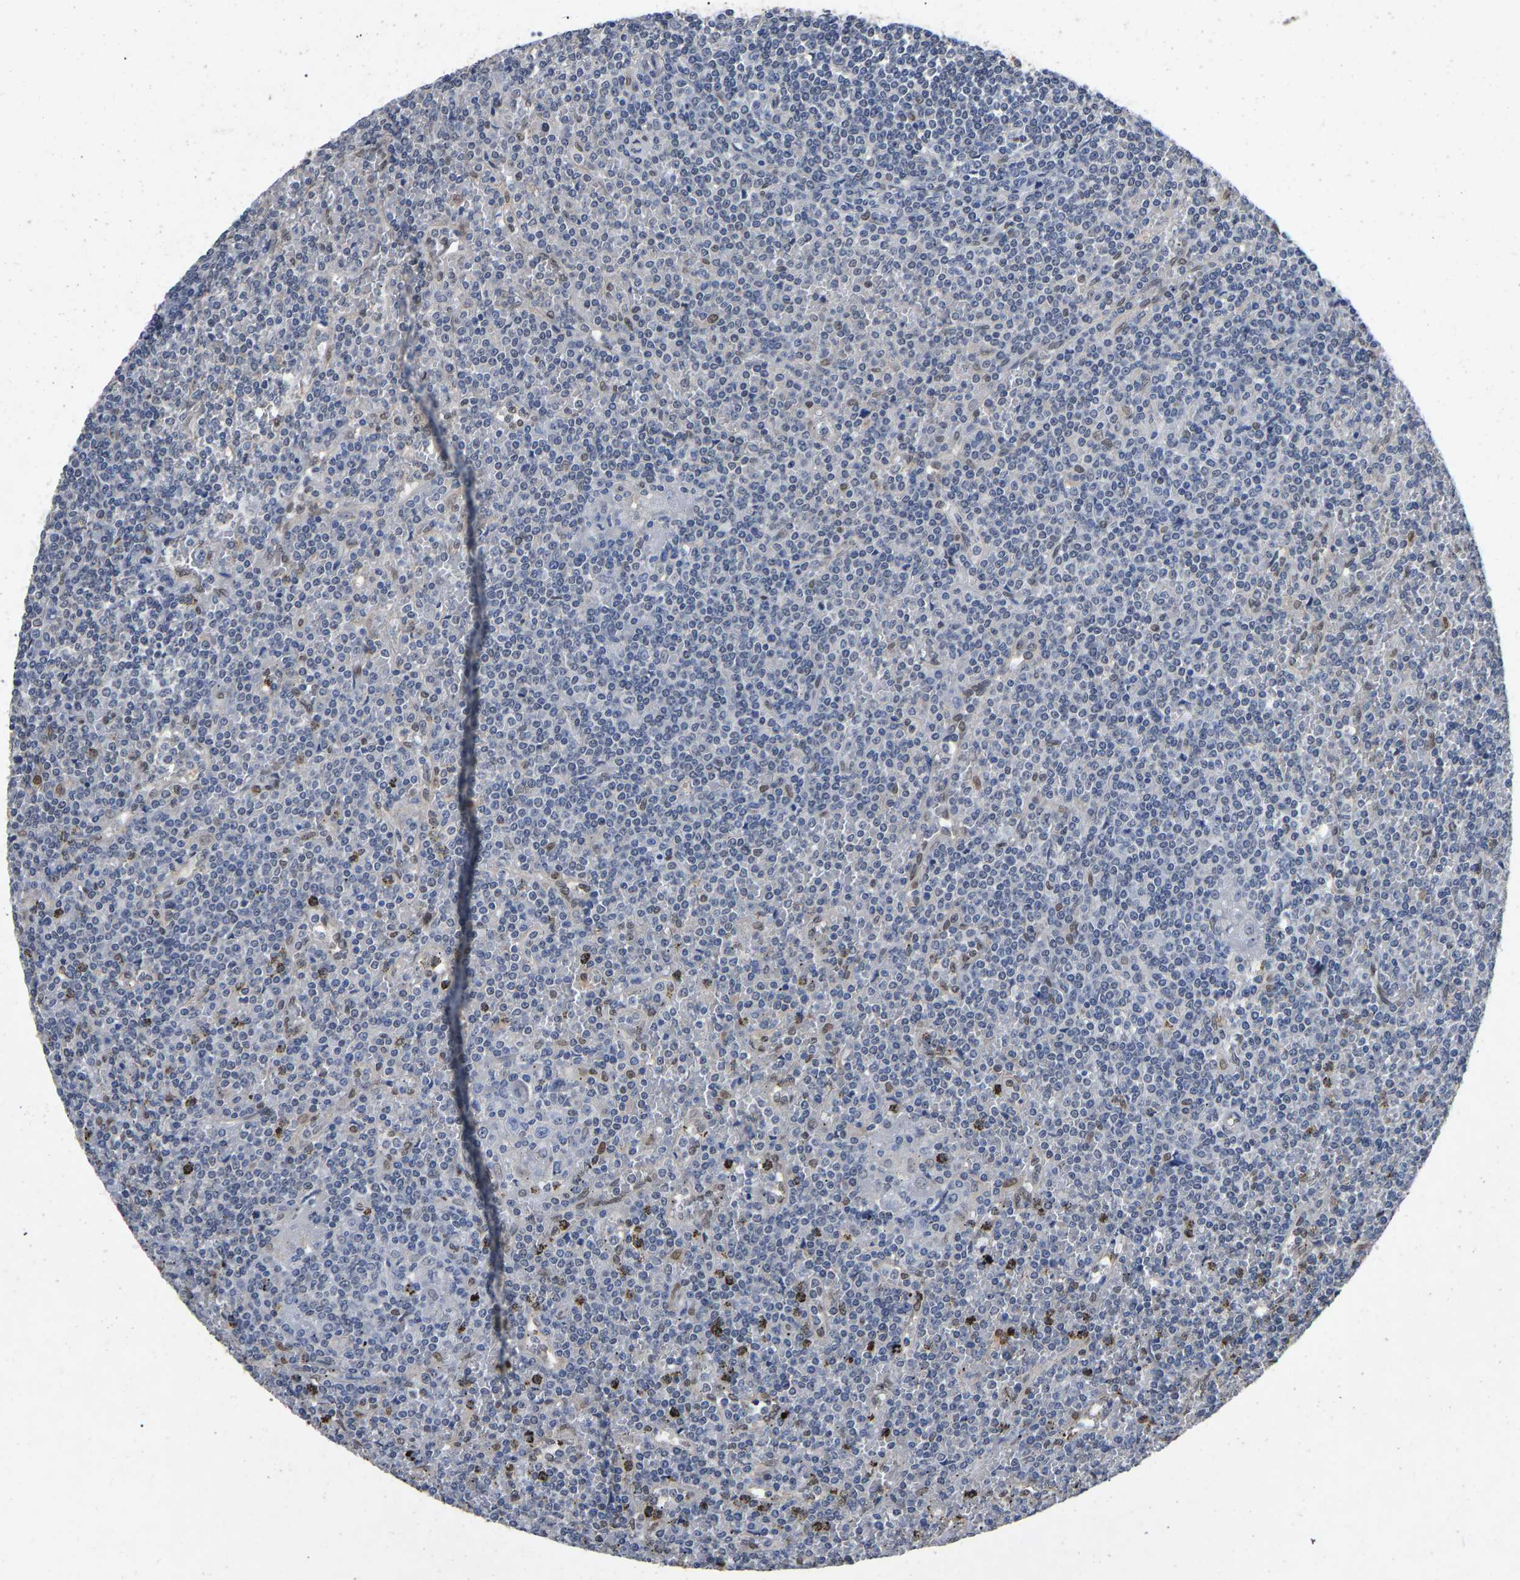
{"staining": {"intensity": "negative", "quantity": "none", "location": "none"}, "tissue": "lymphoma", "cell_type": "Tumor cells", "image_type": "cancer", "snomed": [{"axis": "morphology", "description": "Malignant lymphoma, non-Hodgkin's type, Low grade"}, {"axis": "topography", "description": "Spleen"}], "caption": "Protein analysis of low-grade malignant lymphoma, non-Hodgkin's type demonstrates no significant expression in tumor cells. Nuclei are stained in blue.", "gene": "QKI", "patient": {"sex": "female", "age": 19}}